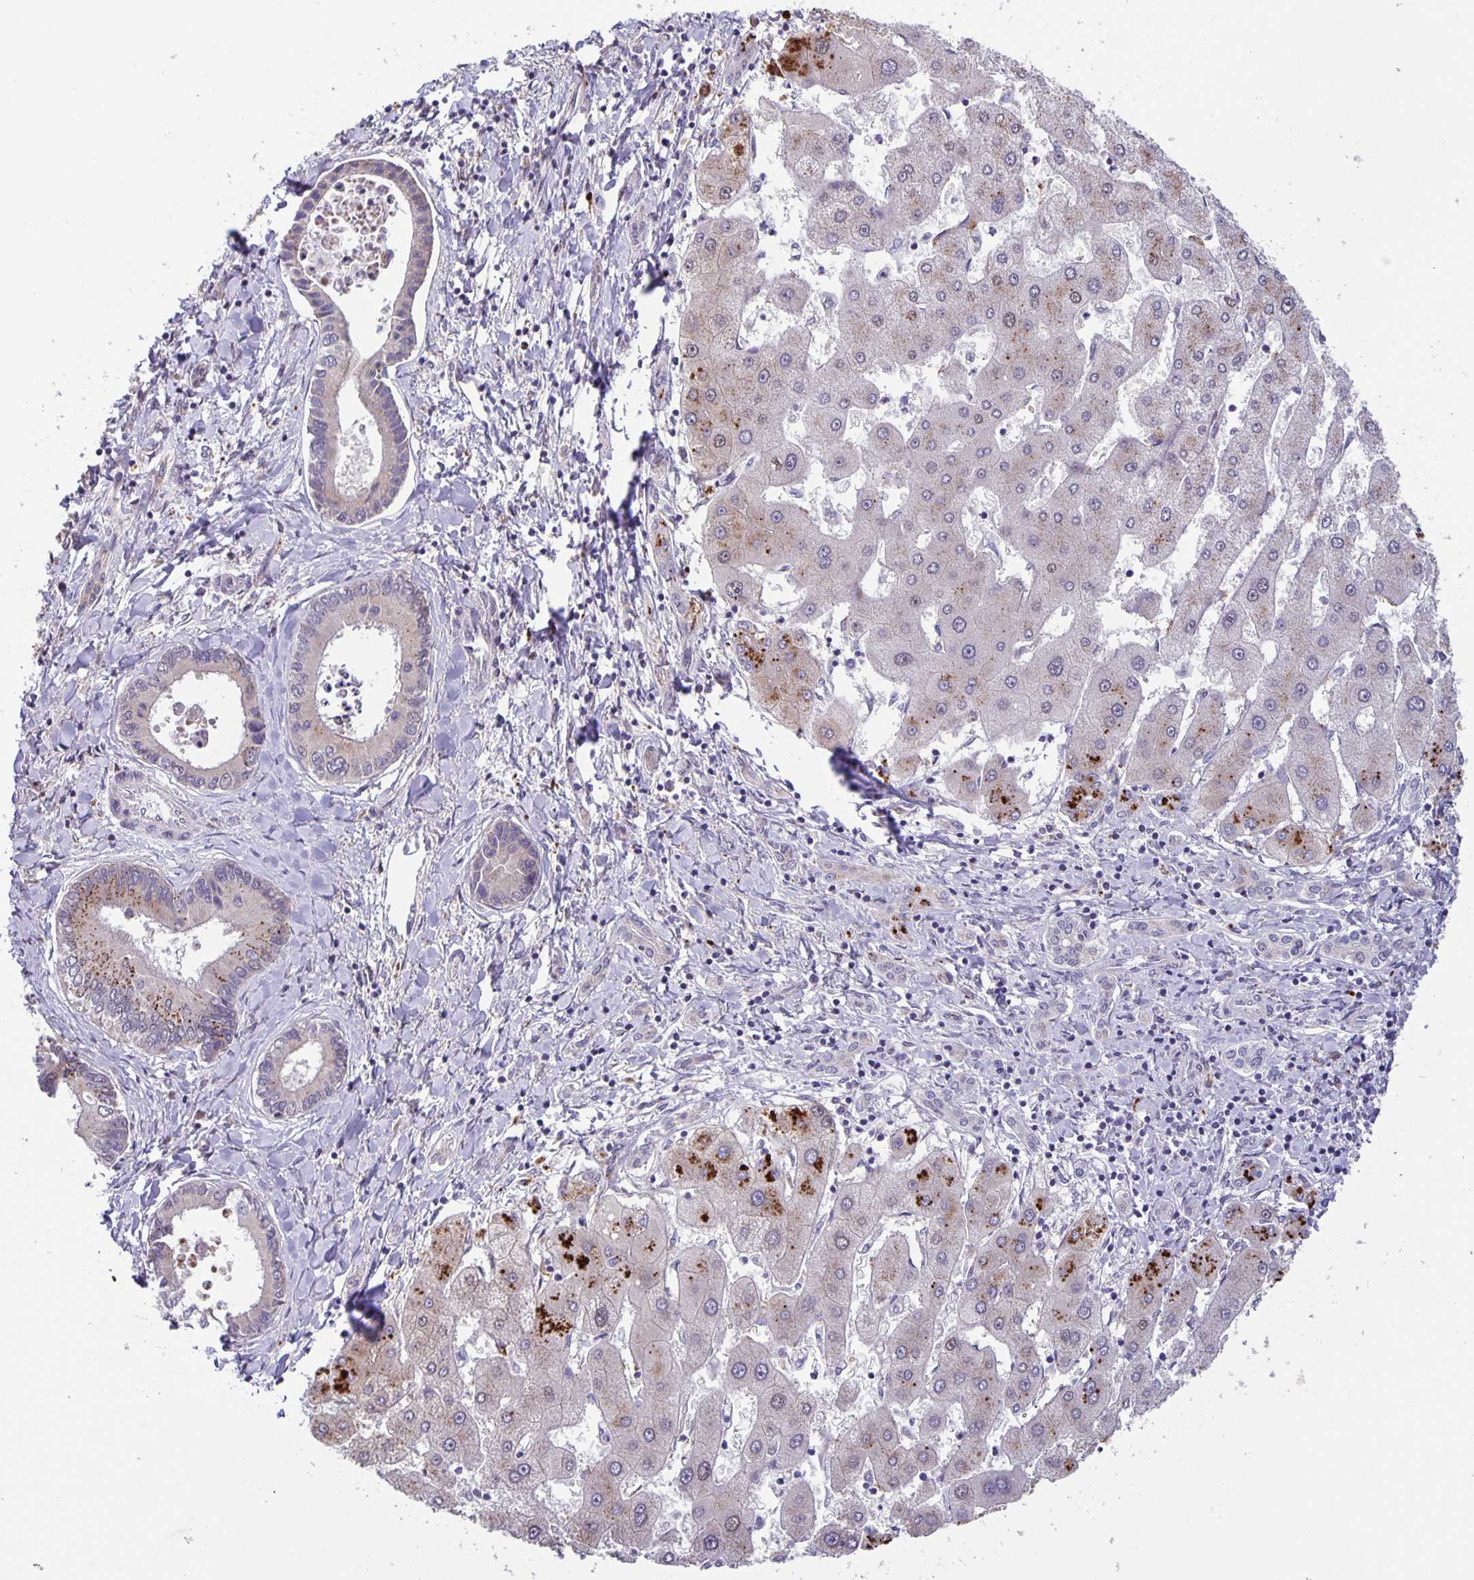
{"staining": {"intensity": "moderate", "quantity": "<25%", "location": "cytoplasmic/membranous"}, "tissue": "liver cancer", "cell_type": "Tumor cells", "image_type": "cancer", "snomed": [{"axis": "morphology", "description": "Cholangiocarcinoma"}, {"axis": "topography", "description": "Liver"}], "caption": "This photomicrograph exhibits liver cancer stained with immunohistochemistry to label a protein in brown. The cytoplasmic/membranous of tumor cells show moderate positivity for the protein. Nuclei are counter-stained blue.", "gene": "MAPK12", "patient": {"sex": "male", "age": 66}}